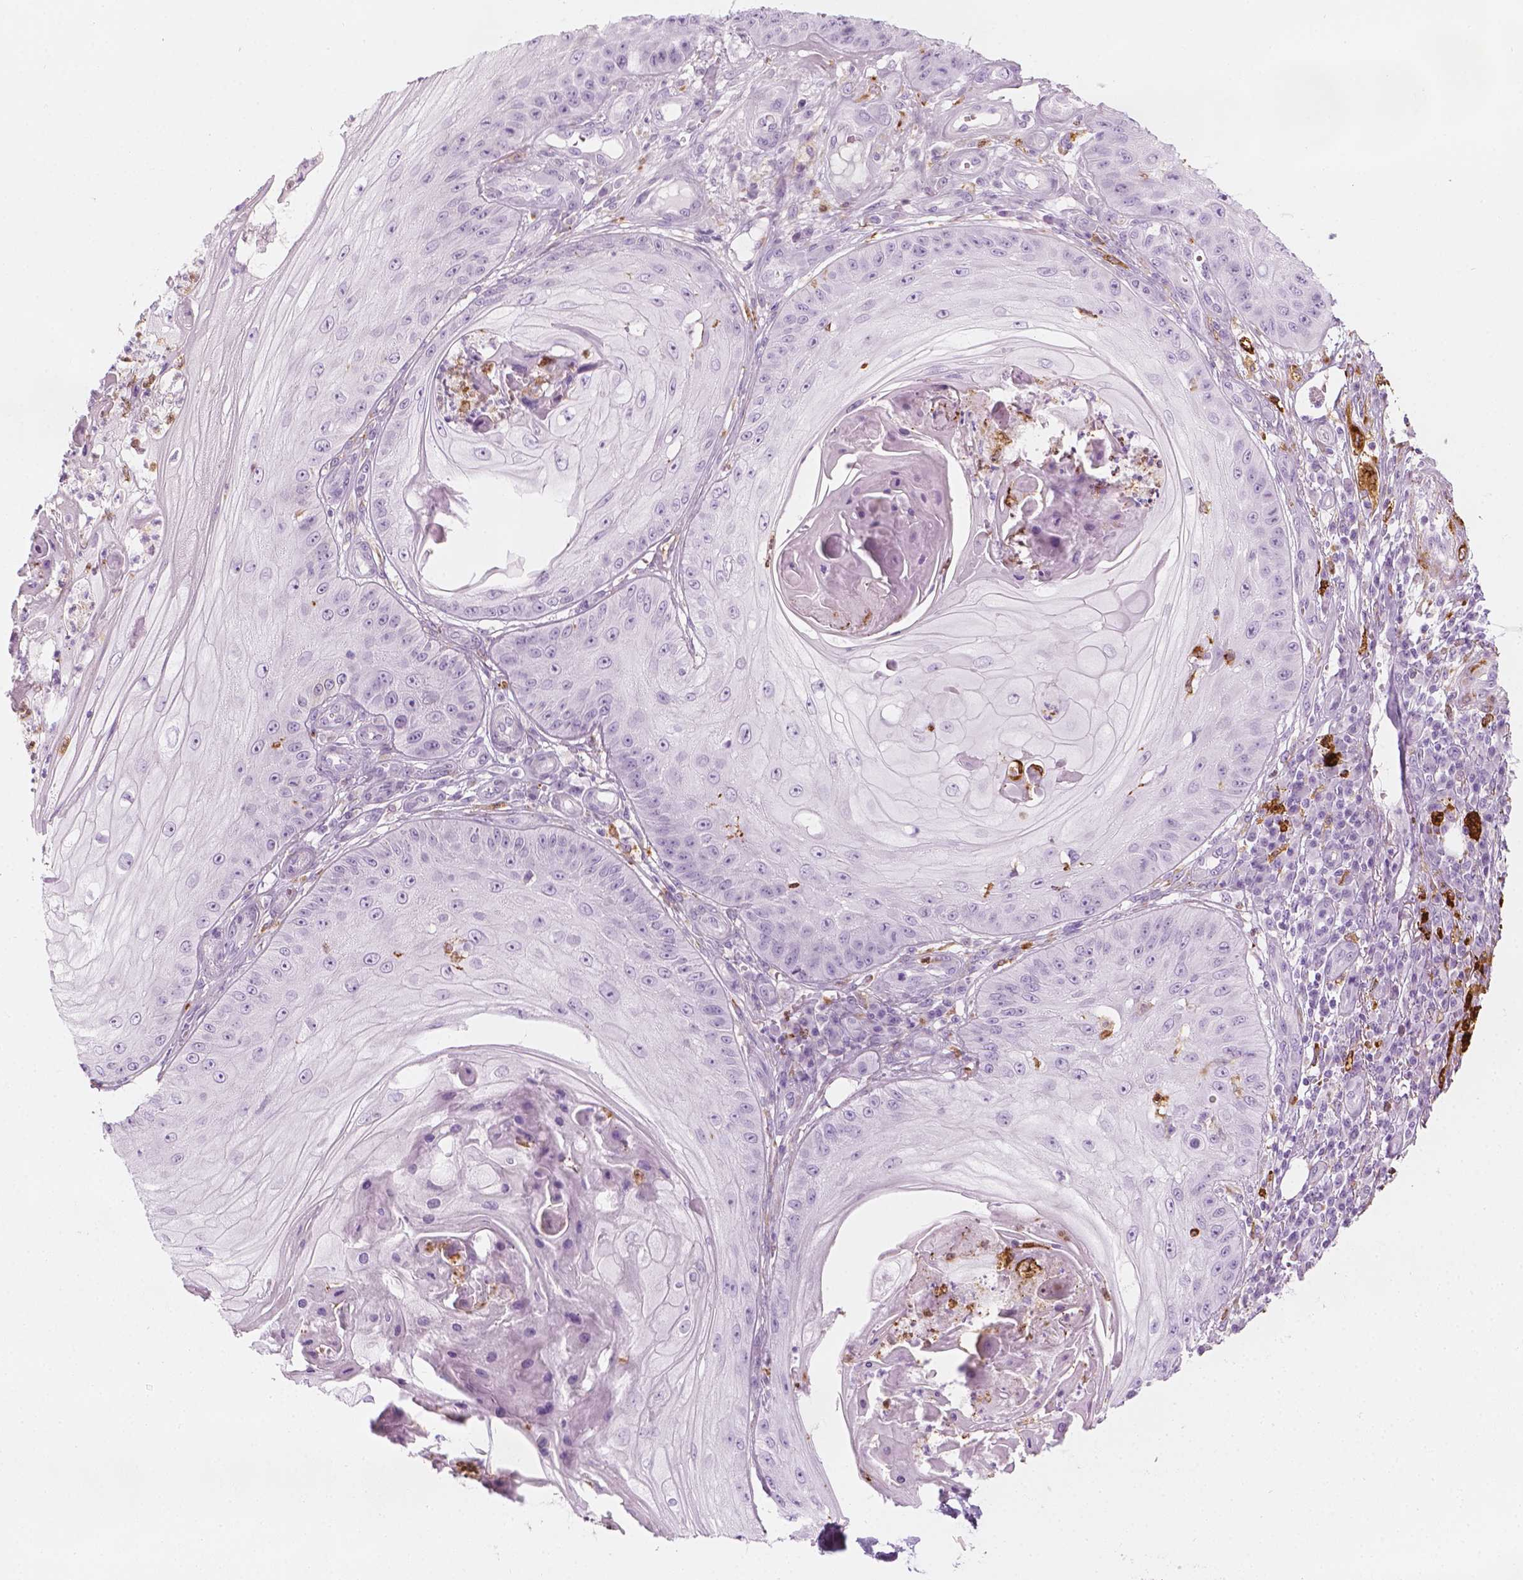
{"staining": {"intensity": "negative", "quantity": "none", "location": "none"}, "tissue": "skin cancer", "cell_type": "Tumor cells", "image_type": "cancer", "snomed": [{"axis": "morphology", "description": "Squamous cell carcinoma, NOS"}, {"axis": "topography", "description": "Skin"}], "caption": "High power microscopy photomicrograph of an immunohistochemistry photomicrograph of squamous cell carcinoma (skin), revealing no significant staining in tumor cells.", "gene": "CES1", "patient": {"sex": "male", "age": 70}}